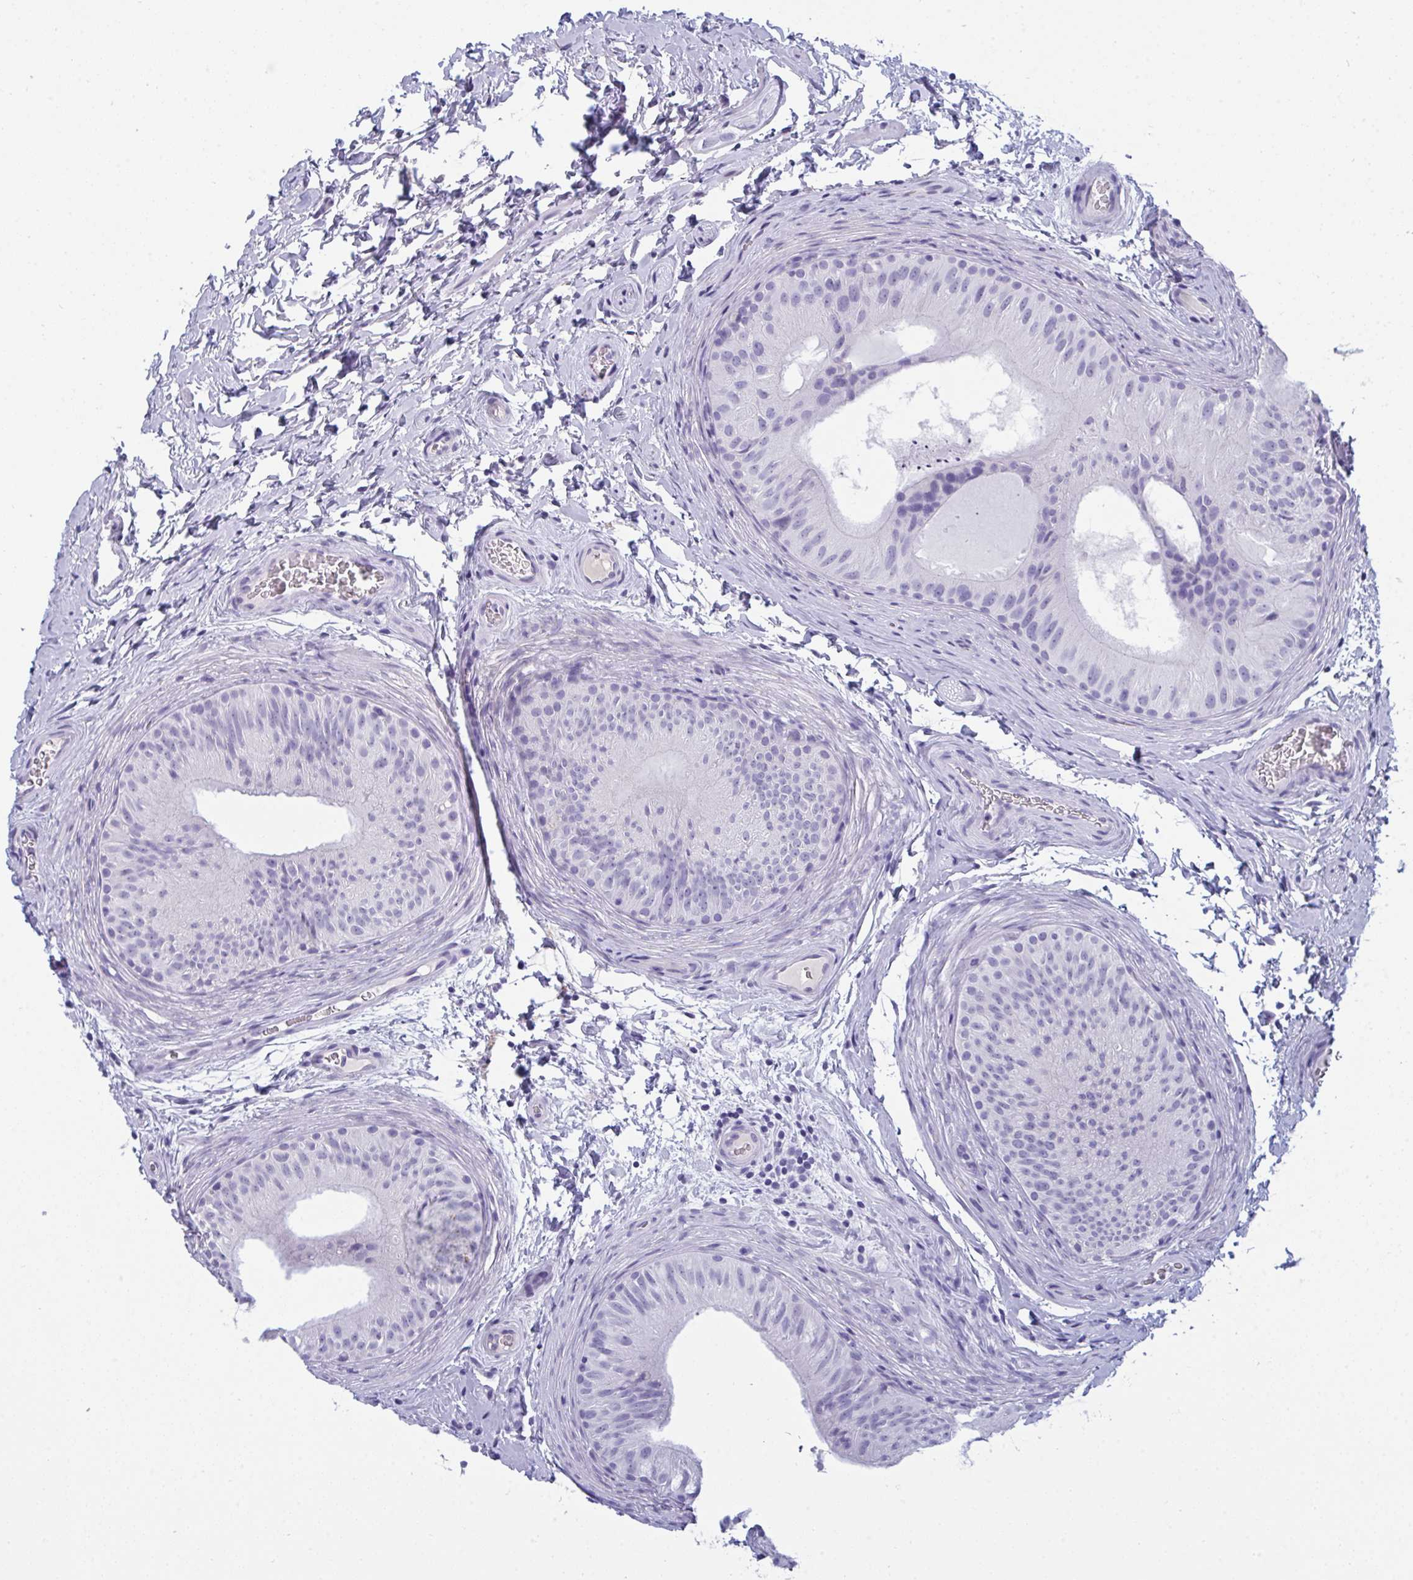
{"staining": {"intensity": "negative", "quantity": "none", "location": "none"}, "tissue": "epididymis", "cell_type": "Glandular cells", "image_type": "normal", "snomed": [{"axis": "morphology", "description": "Normal tissue, NOS"}, {"axis": "topography", "description": "Epididymis"}], "caption": "Histopathology image shows no significant protein positivity in glandular cells of benign epididymis. (DAB immunohistochemistry (IHC), high magnification).", "gene": "PRDM9", "patient": {"sex": "male", "age": 24}}